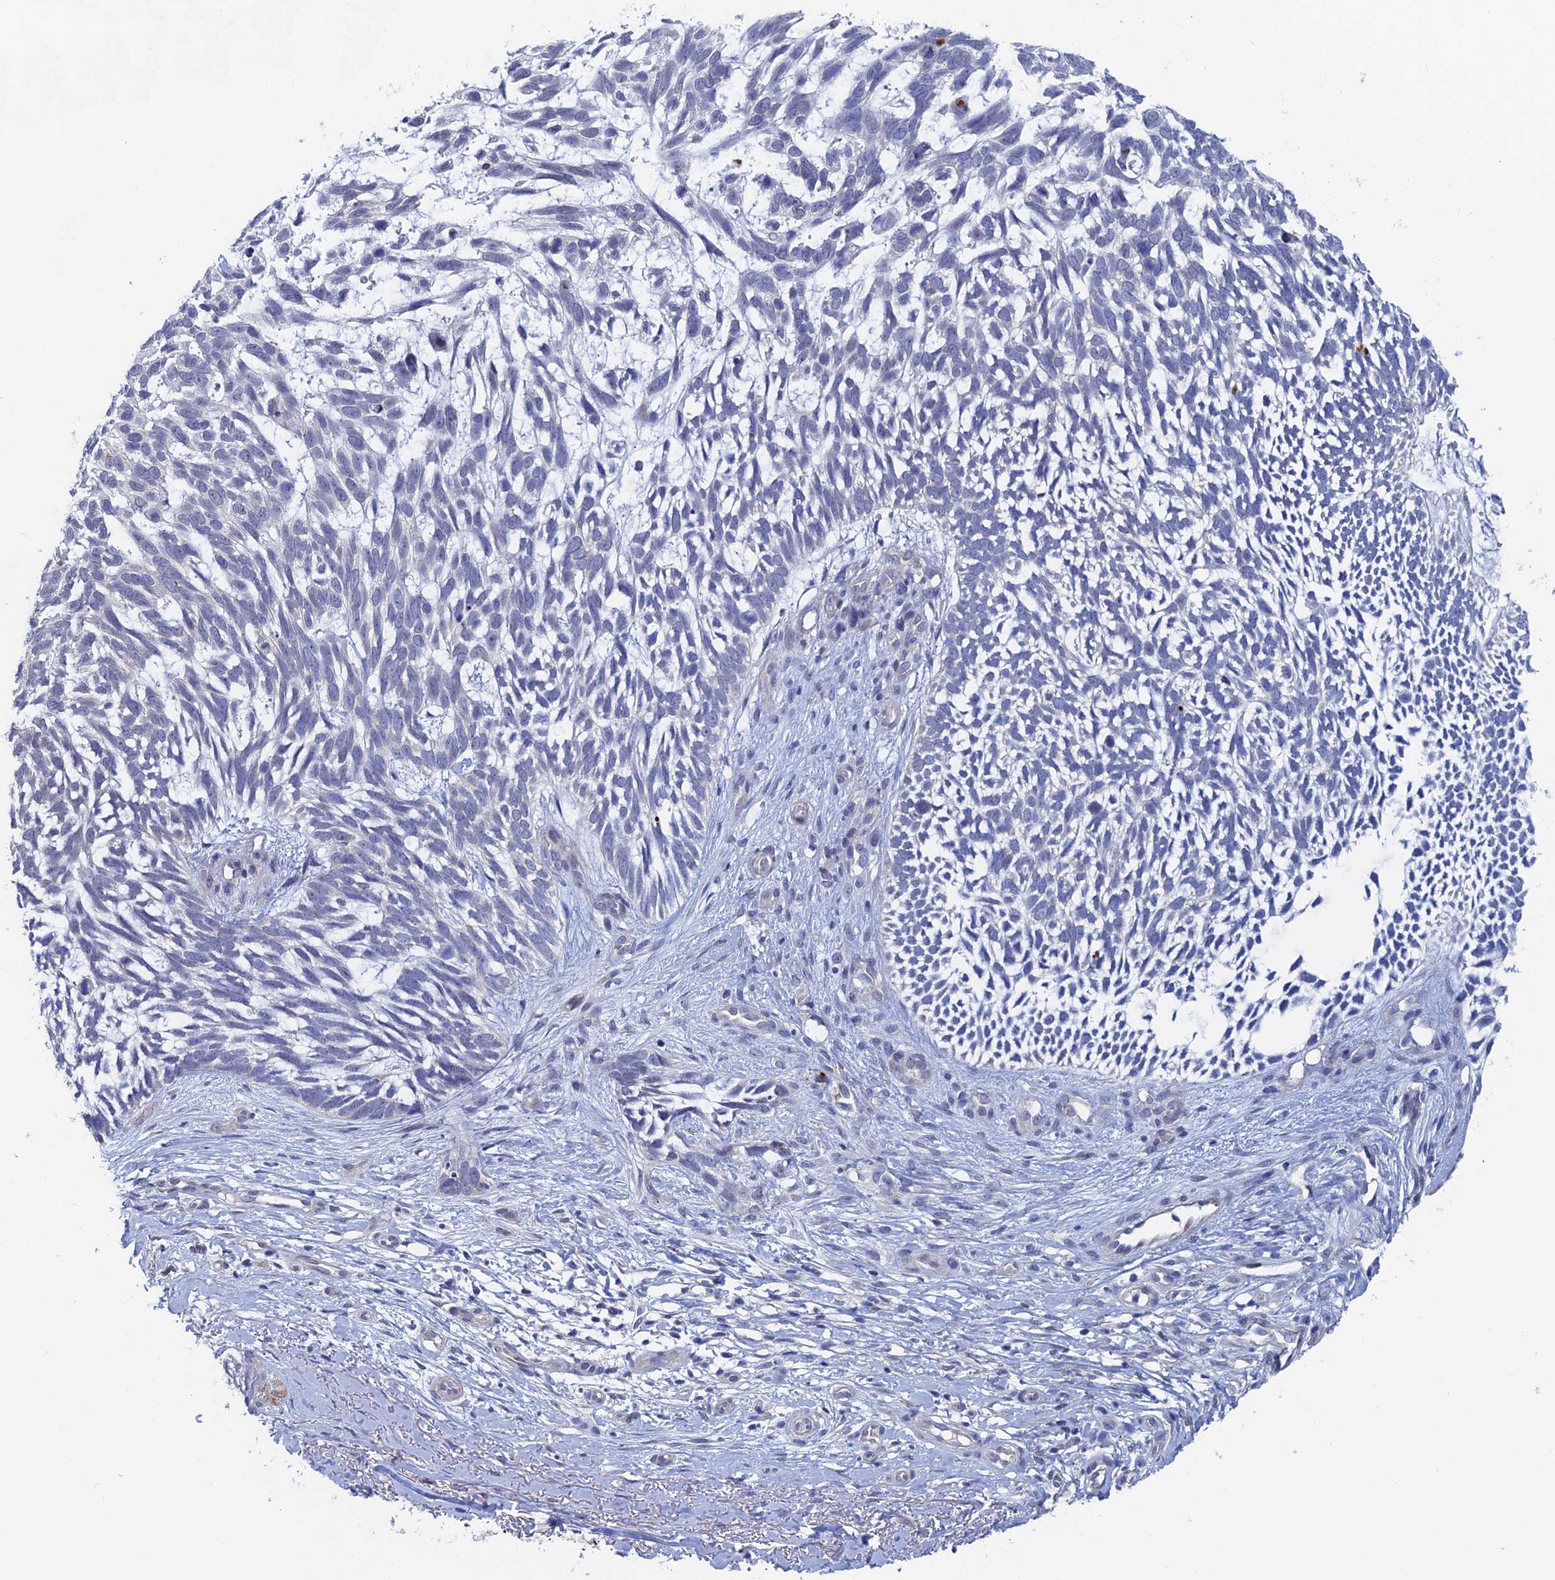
{"staining": {"intensity": "negative", "quantity": "none", "location": "none"}, "tissue": "skin cancer", "cell_type": "Tumor cells", "image_type": "cancer", "snomed": [{"axis": "morphology", "description": "Basal cell carcinoma"}, {"axis": "topography", "description": "Skin"}], "caption": "A histopathology image of skin cancer stained for a protein displays no brown staining in tumor cells.", "gene": "GMNC", "patient": {"sex": "male", "age": 88}}